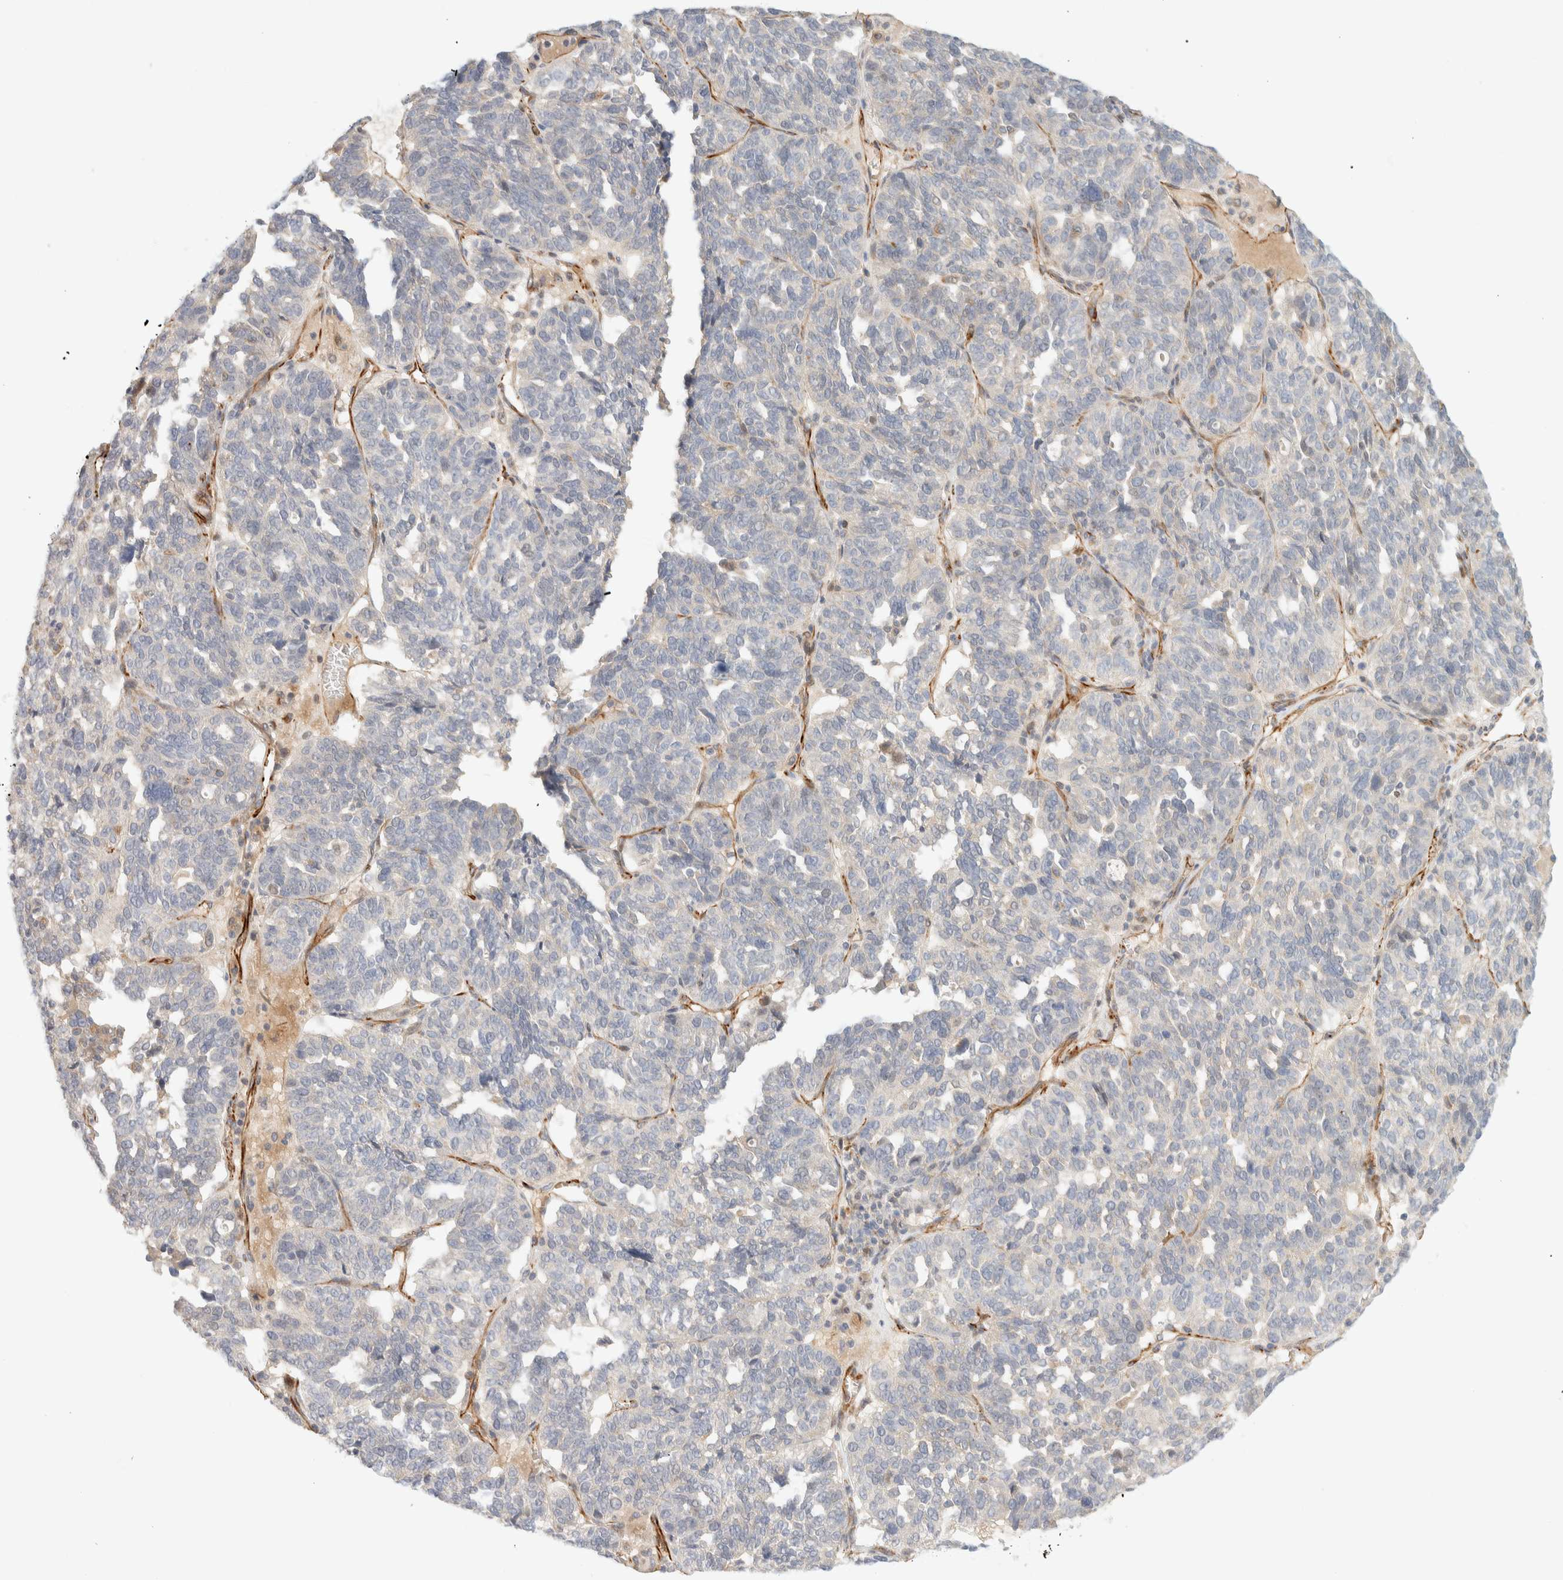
{"staining": {"intensity": "negative", "quantity": "none", "location": "none"}, "tissue": "ovarian cancer", "cell_type": "Tumor cells", "image_type": "cancer", "snomed": [{"axis": "morphology", "description": "Cystadenocarcinoma, serous, NOS"}, {"axis": "topography", "description": "Ovary"}], "caption": "This is an immunohistochemistry (IHC) photomicrograph of human ovarian cancer (serous cystadenocarcinoma). There is no staining in tumor cells.", "gene": "FAT1", "patient": {"sex": "female", "age": 59}}